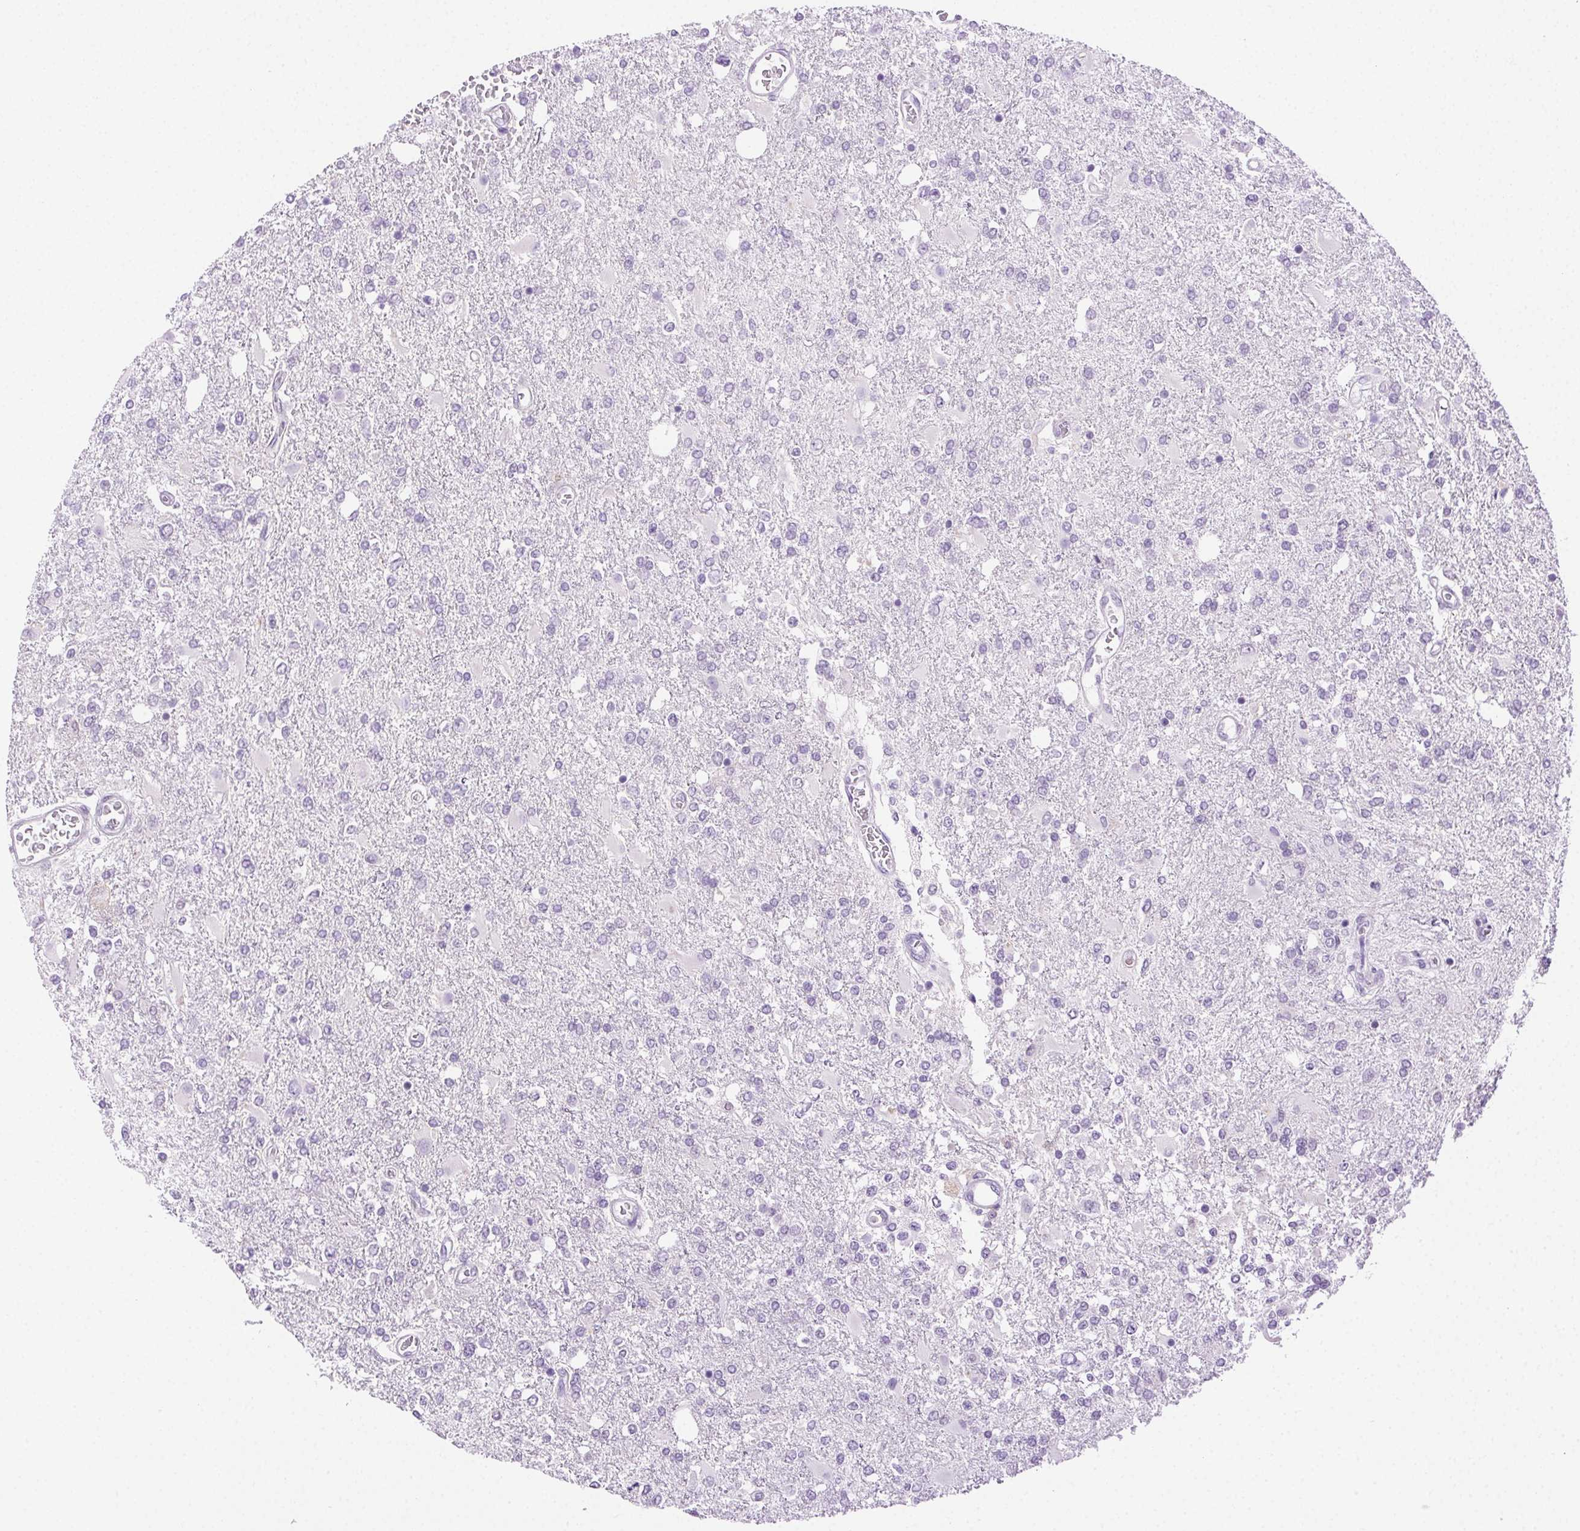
{"staining": {"intensity": "negative", "quantity": "none", "location": "none"}, "tissue": "glioma", "cell_type": "Tumor cells", "image_type": "cancer", "snomed": [{"axis": "morphology", "description": "Glioma, malignant, High grade"}, {"axis": "topography", "description": "Cerebral cortex"}], "caption": "Immunohistochemistry (IHC) photomicrograph of neoplastic tissue: human malignant high-grade glioma stained with DAB (3,3'-diaminobenzidine) shows no significant protein positivity in tumor cells.", "gene": "CLDN10", "patient": {"sex": "male", "age": 79}}